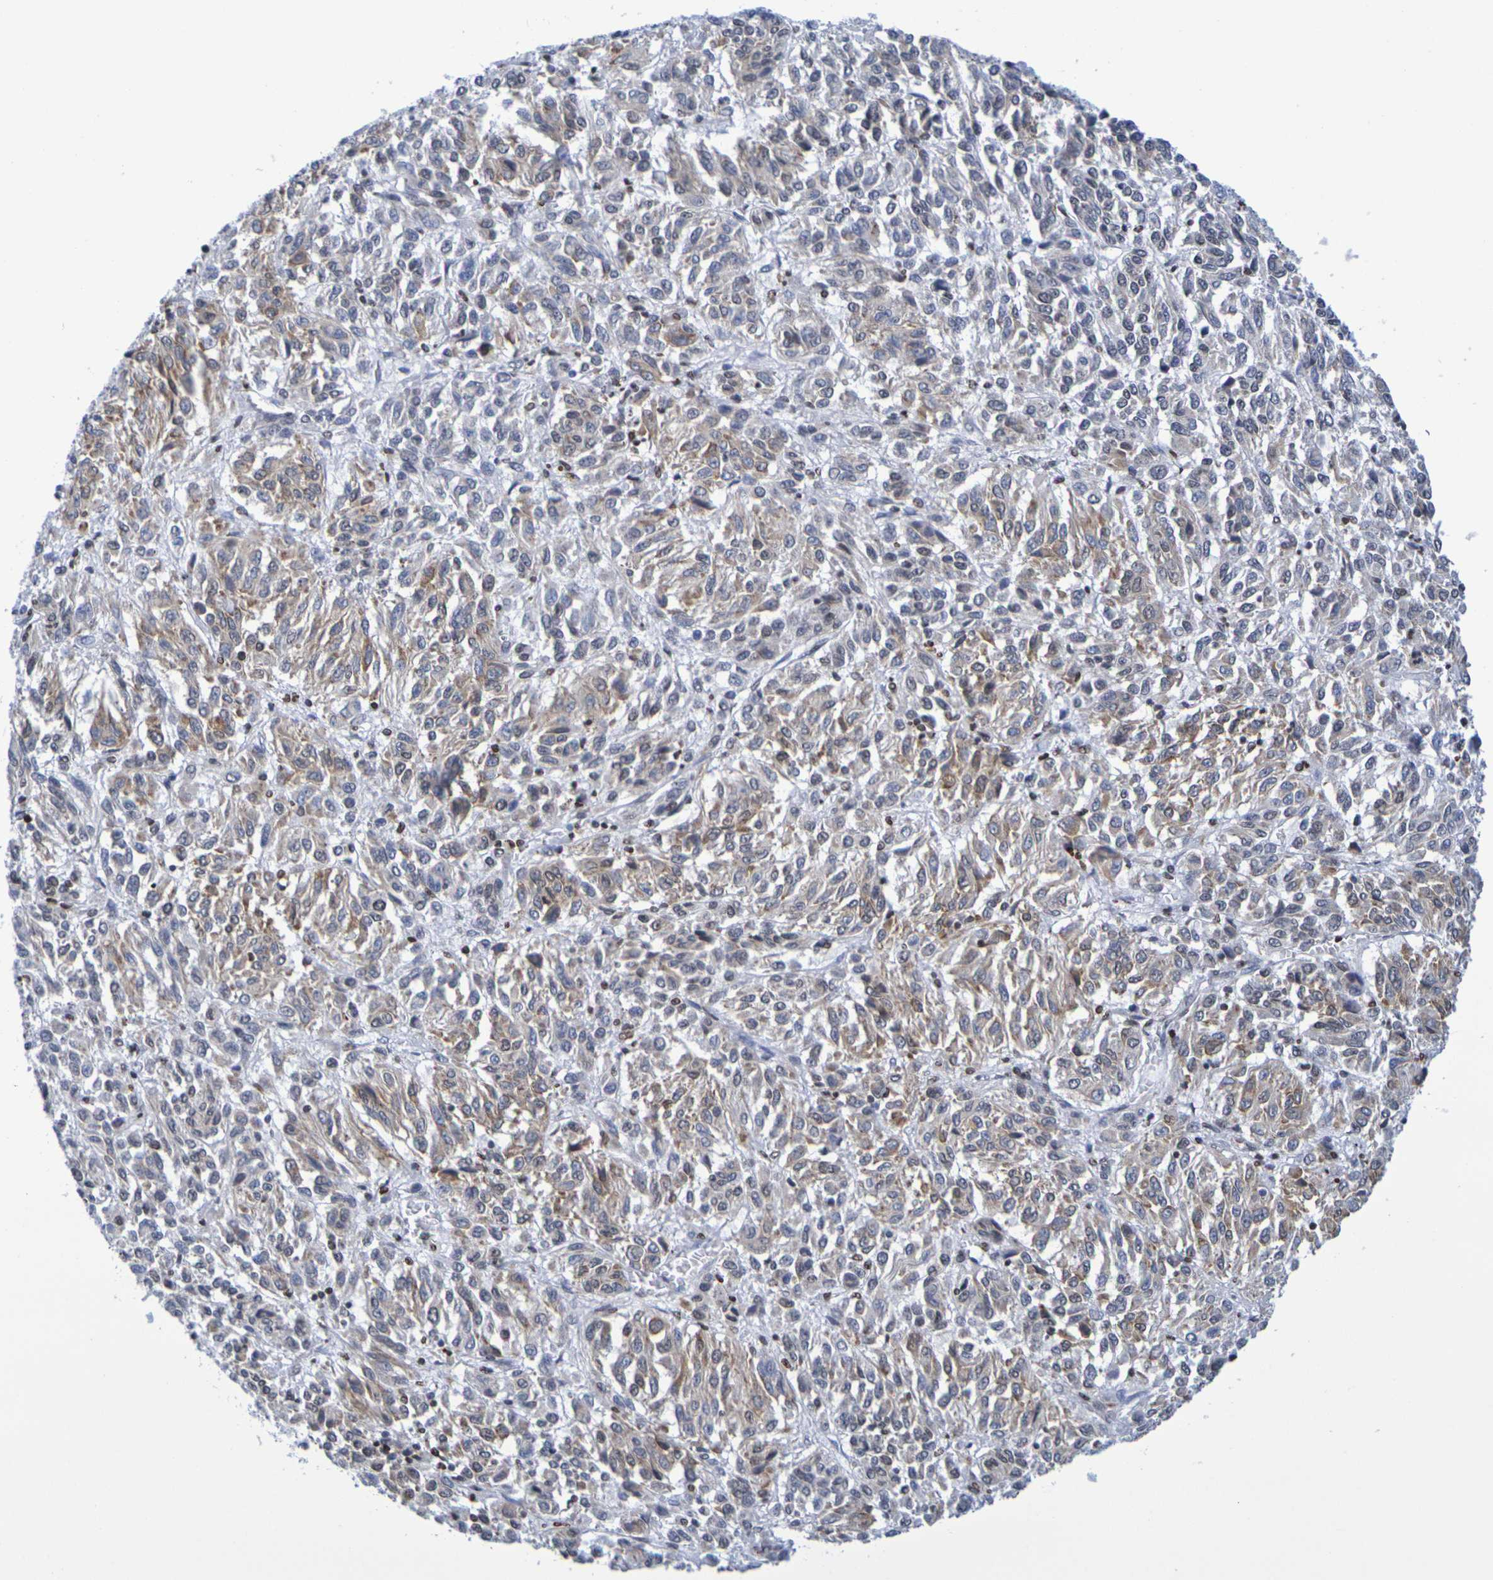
{"staining": {"intensity": "moderate", "quantity": "25%-75%", "location": "cytoplasmic/membranous"}, "tissue": "melanoma", "cell_type": "Tumor cells", "image_type": "cancer", "snomed": [{"axis": "morphology", "description": "Malignant melanoma, Metastatic site"}, {"axis": "topography", "description": "Lung"}], "caption": "Immunohistochemistry image of neoplastic tissue: human malignant melanoma (metastatic site) stained using IHC displays medium levels of moderate protein expression localized specifically in the cytoplasmic/membranous of tumor cells, appearing as a cytoplasmic/membranous brown color.", "gene": "H1-5", "patient": {"sex": "male", "age": 64}}